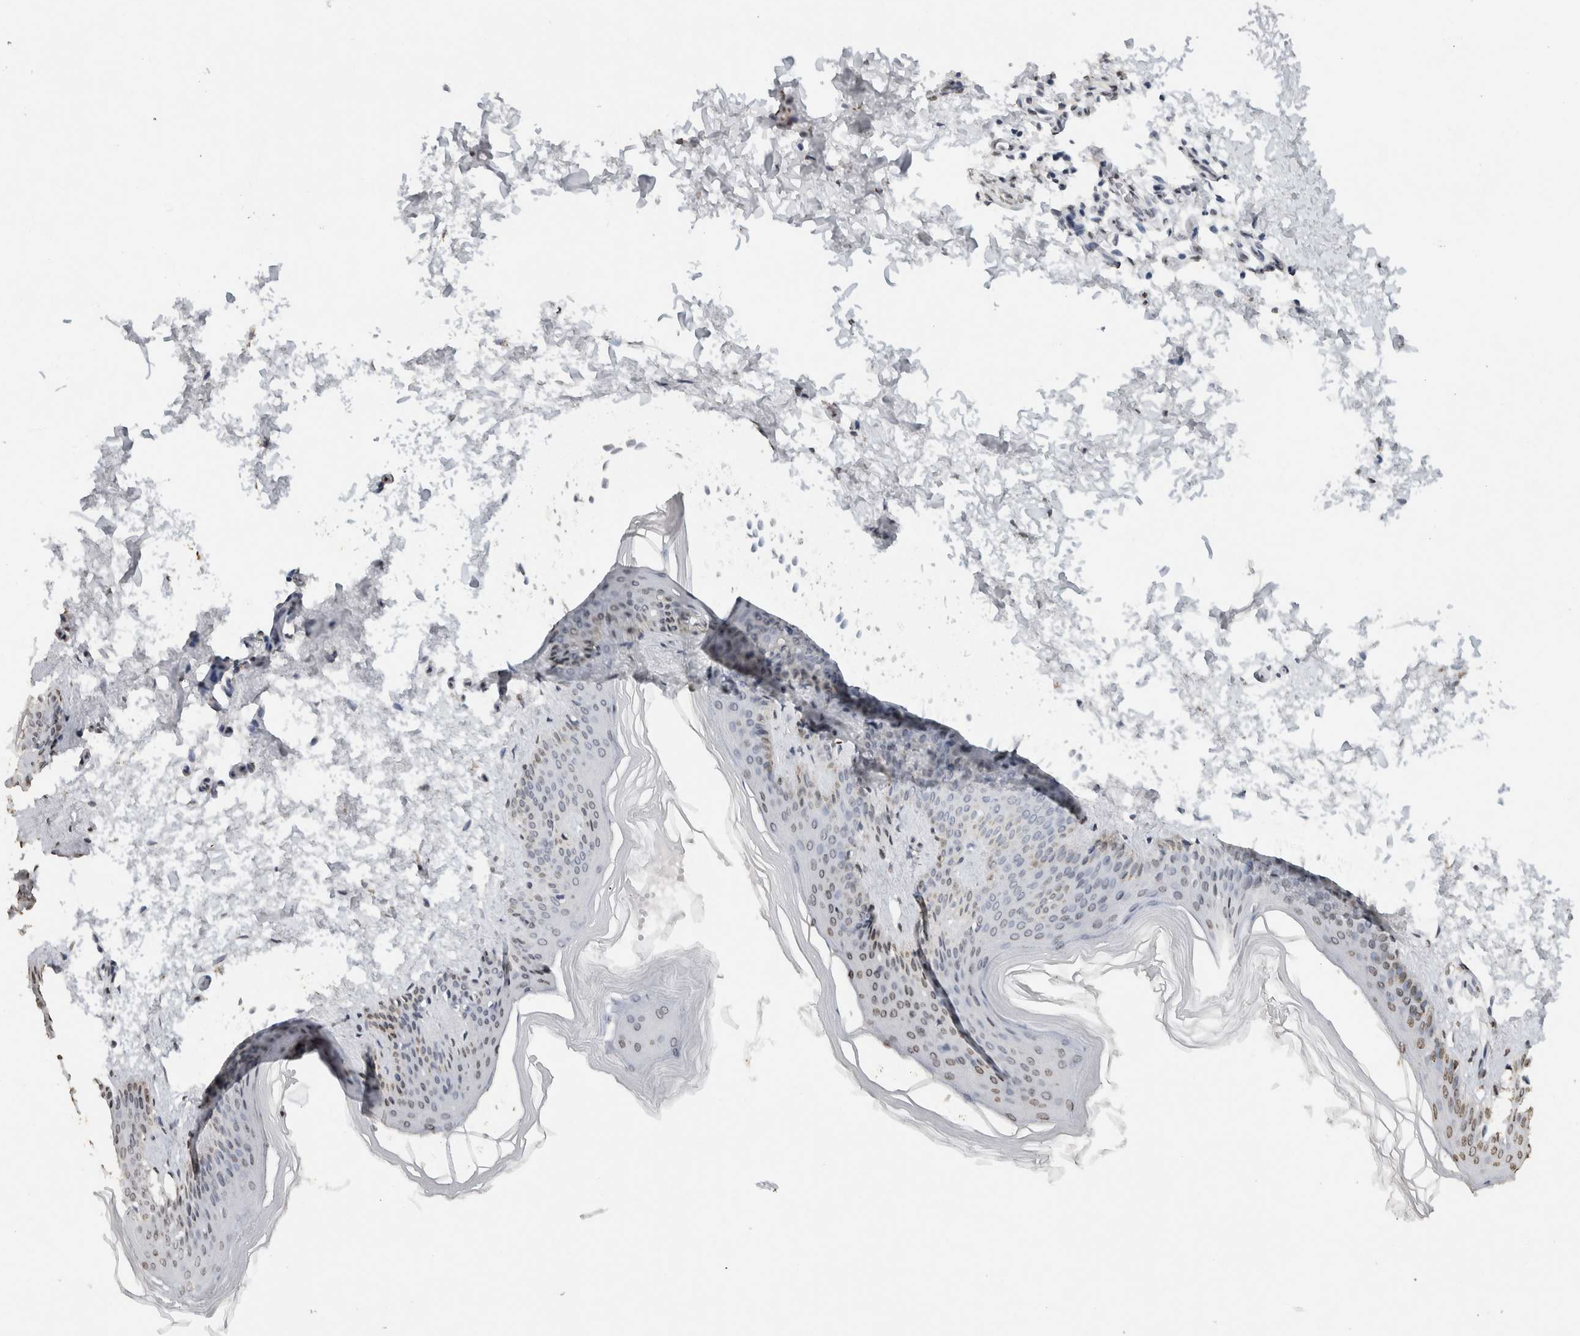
{"staining": {"intensity": "negative", "quantity": "none", "location": "none"}, "tissue": "skin", "cell_type": "Fibroblasts", "image_type": "normal", "snomed": [{"axis": "morphology", "description": "Normal tissue, NOS"}, {"axis": "topography", "description": "Skin"}], "caption": "Immunohistochemistry of unremarkable skin displays no staining in fibroblasts. The staining was performed using DAB to visualize the protein expression in brown, while the nuclei were stained in blue with hematoxylin (Magnification: 20x).", "gene": "CNTN1", "patient": {"sex": "female", "age": 27}}